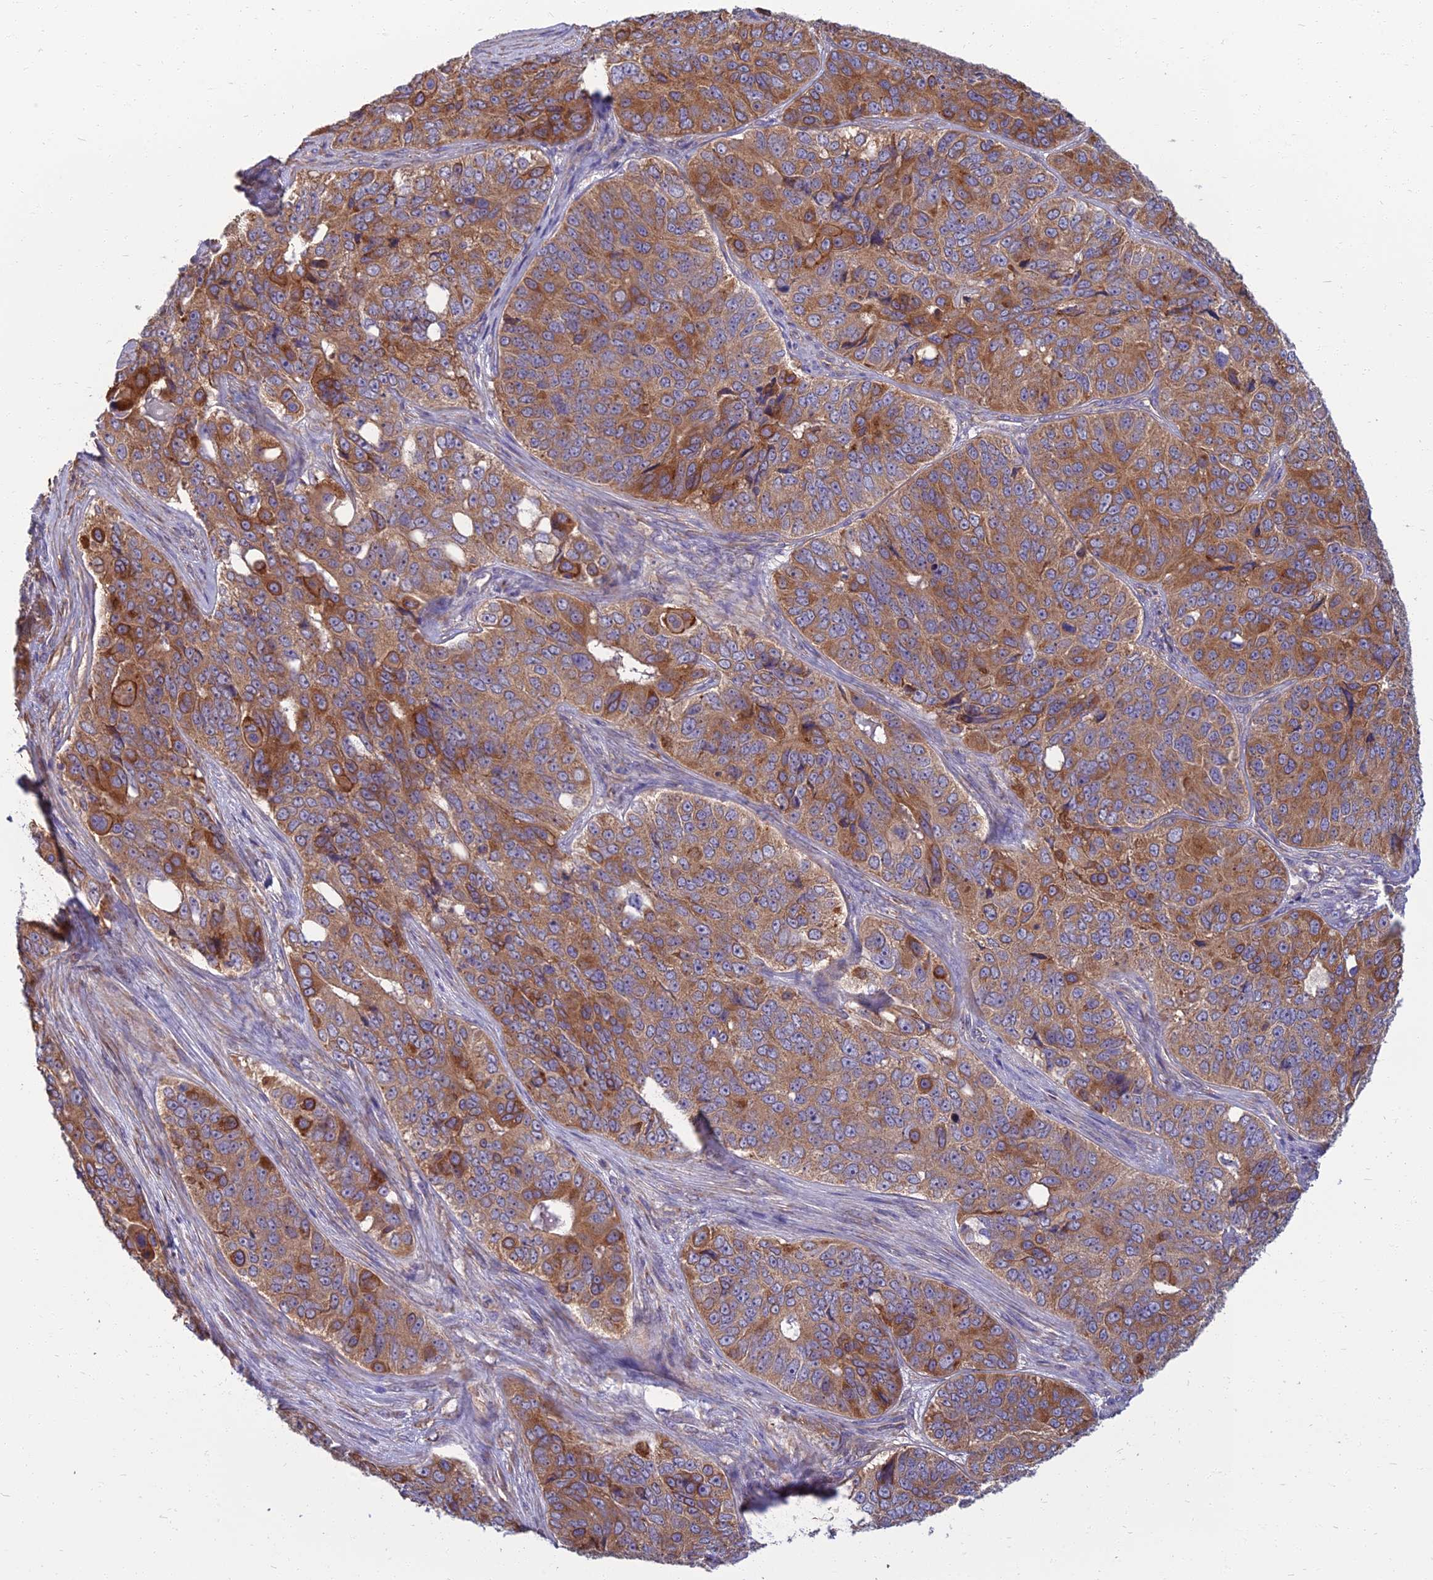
{"staining": {"intensity": "moderate", "quantity": ">75%", "location": "cytoplasmic/membranous"}, "tissue": "ovarian cancer", "cell_type": "Tumor cells", "image_type": "cancer", "snomed": [{"axis": "morphology", "description": "Carcinoma, endometroid"}, {"axis": "topography", "description": "Ovary"}], "caption": "Protein staining exhibits moderate cytoplasmic/membranous staining in approximately >75% of tumor cells in endometroid carcinoma (ovarian).", "gene": "WDR24", "patient": {"sex": "female", "age": 51}}